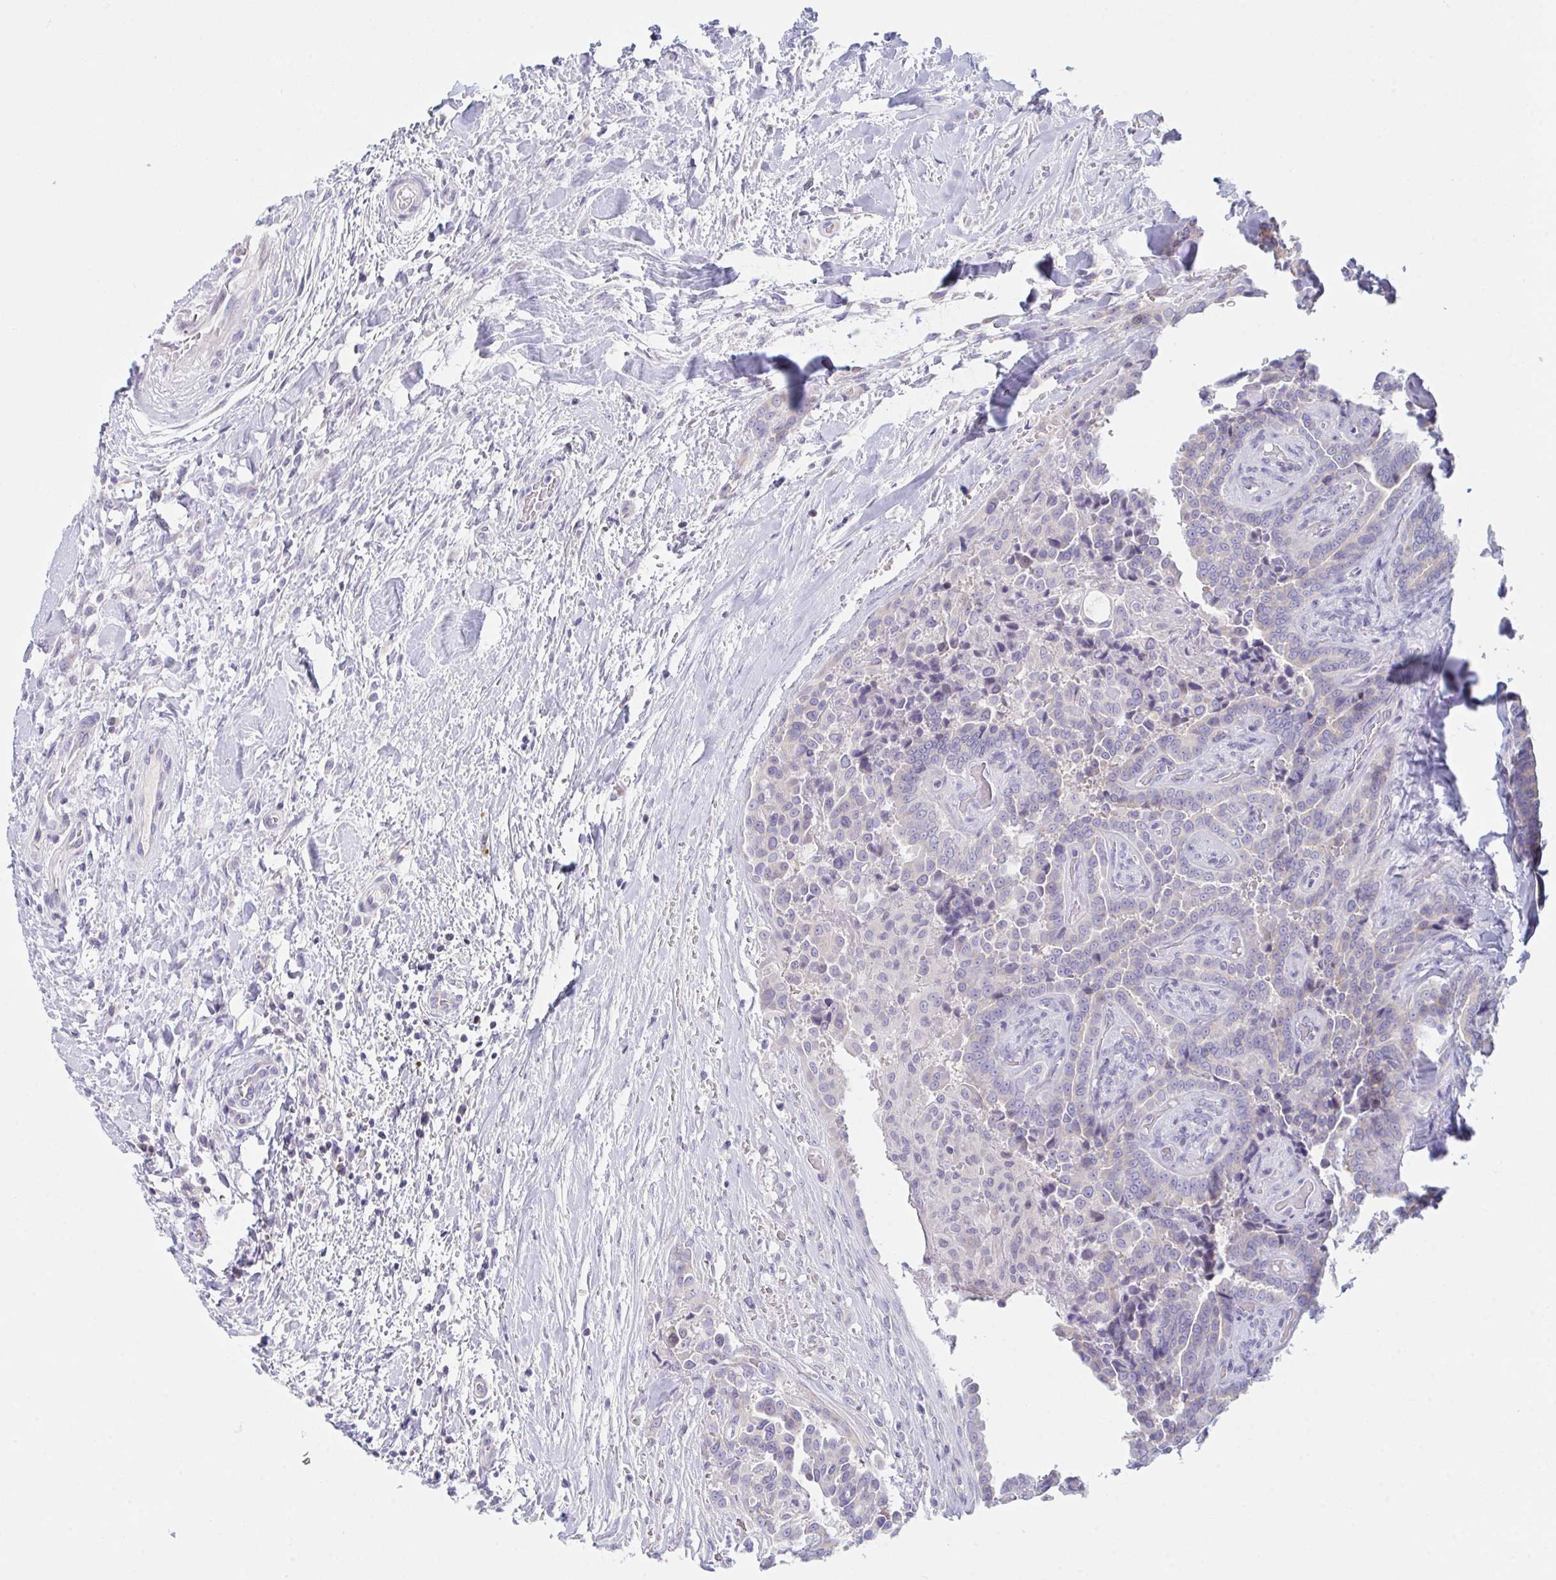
{"staining": {"intensity": "negative", "quantity": "none", "location": "none"}, "tissue": "thyroid cancer", "cell_type": "Tumor cells", "image_type": "cancer", "snomed": [{"axis": "morphology", "description": "Papillary adenocarcinoma, NOS"}, {"axis": "topography", "description": "Thyroid gland"}], "caption": "Human thyroid cancer stained for a protein using immunohistochemistry reveals no staining in tumor cells.", "gene": "NAA30", "patient": {"sex": "male", "age": 61}}